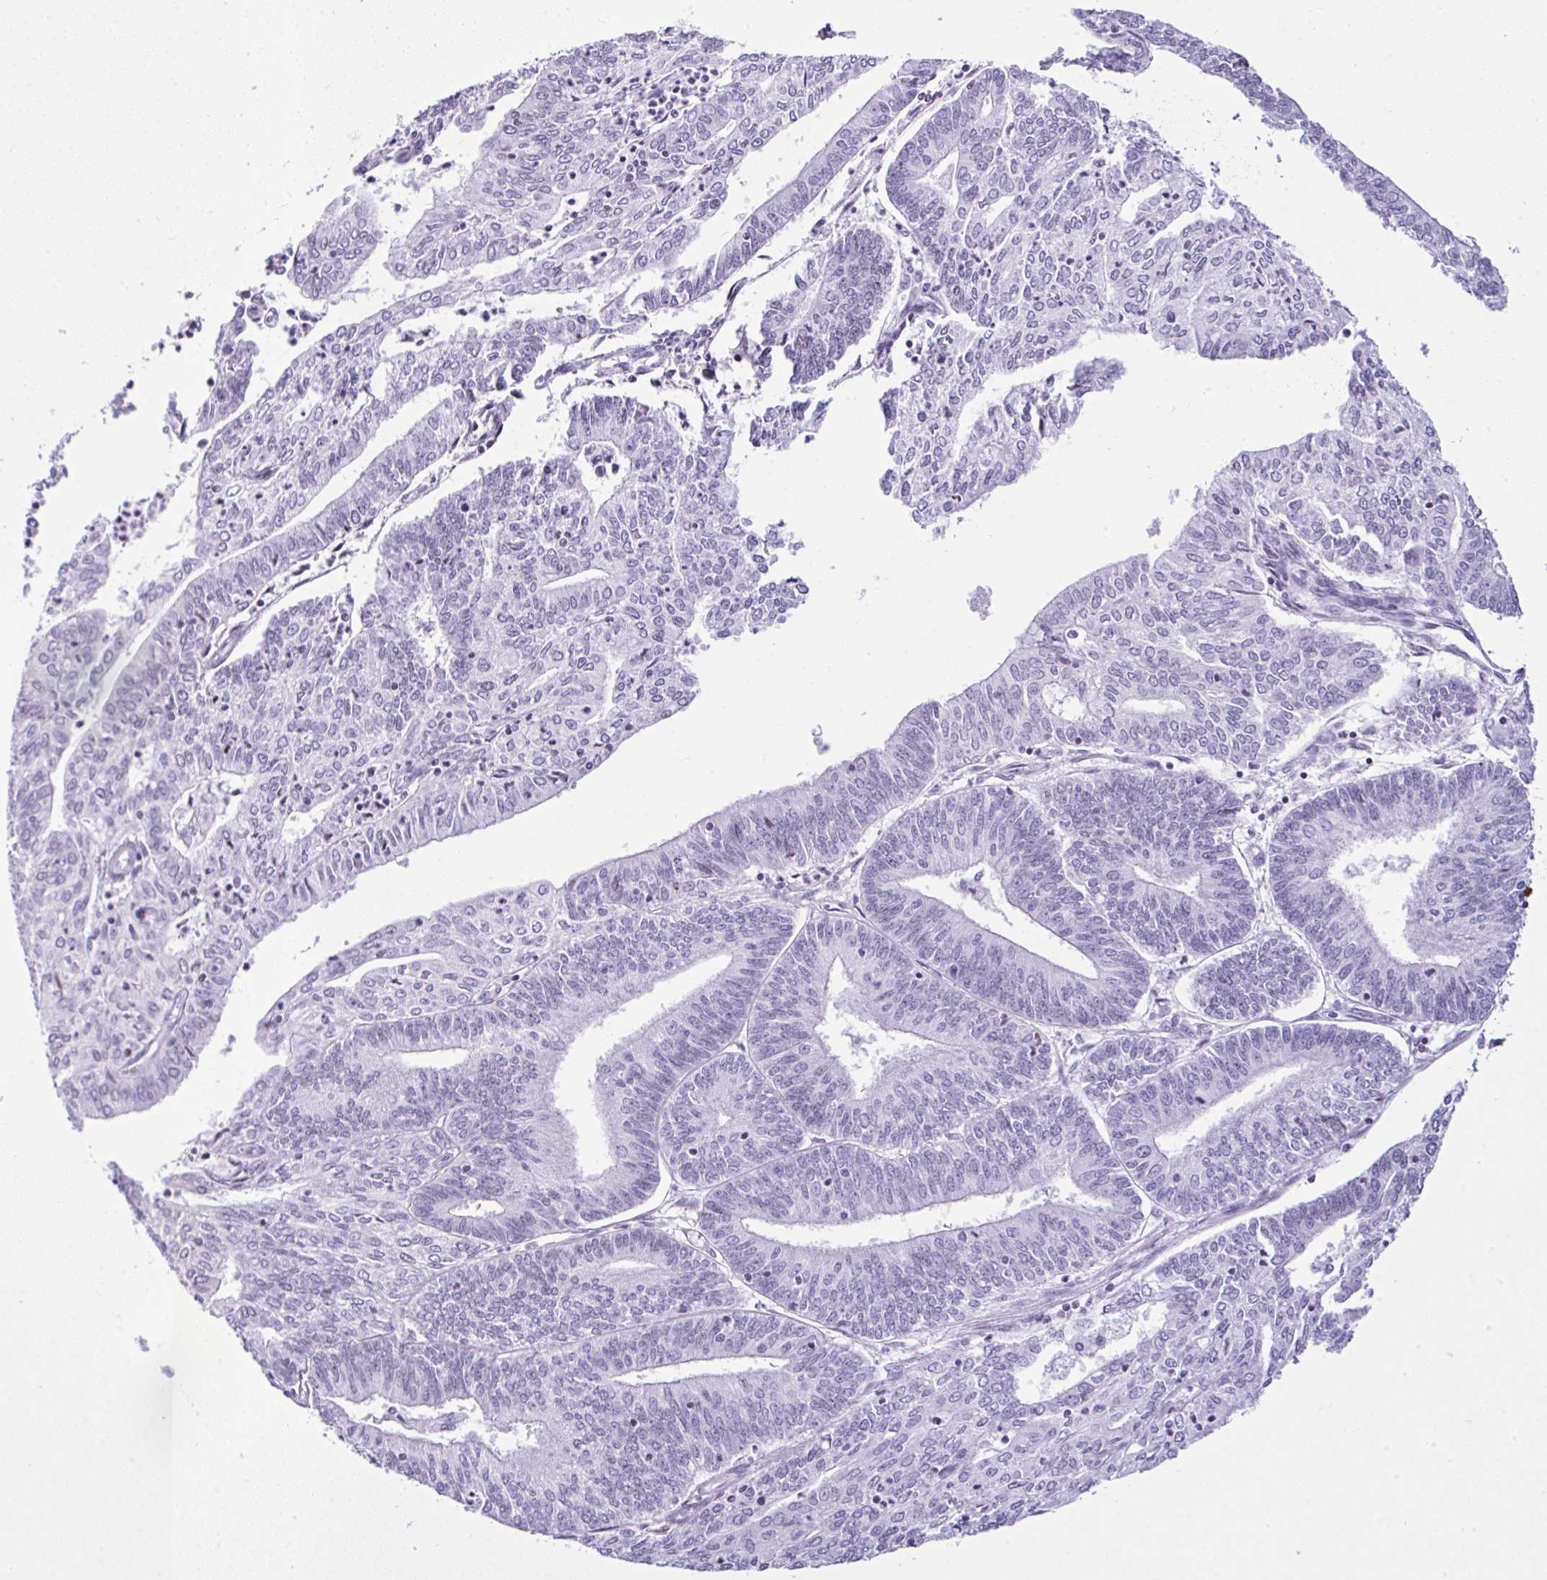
{"staining": {"intensity": "negative", "quantity": "none", "location": "none"}, "tissue": "endometrial cancer", "cell_type": "Tumor cells", "image_type": "cancer", "snomed": [{"axis": "morphology", "description": "Adenocarcinoma, NOS"}, {"axis": "topography", "description": "Endometrium"}], "caption": "IHC histopathology image of neoplastic tissue: human endometrial cancer (adenocarcinoma) stained with DAB shows no significant protein positivity in tumor cells. The staining is performed using DAB brown chromogen with nuclei counter-stained in using hematoxylin.", "gene": "KRT27", "patient": {"sex": "female", "age": 61}}